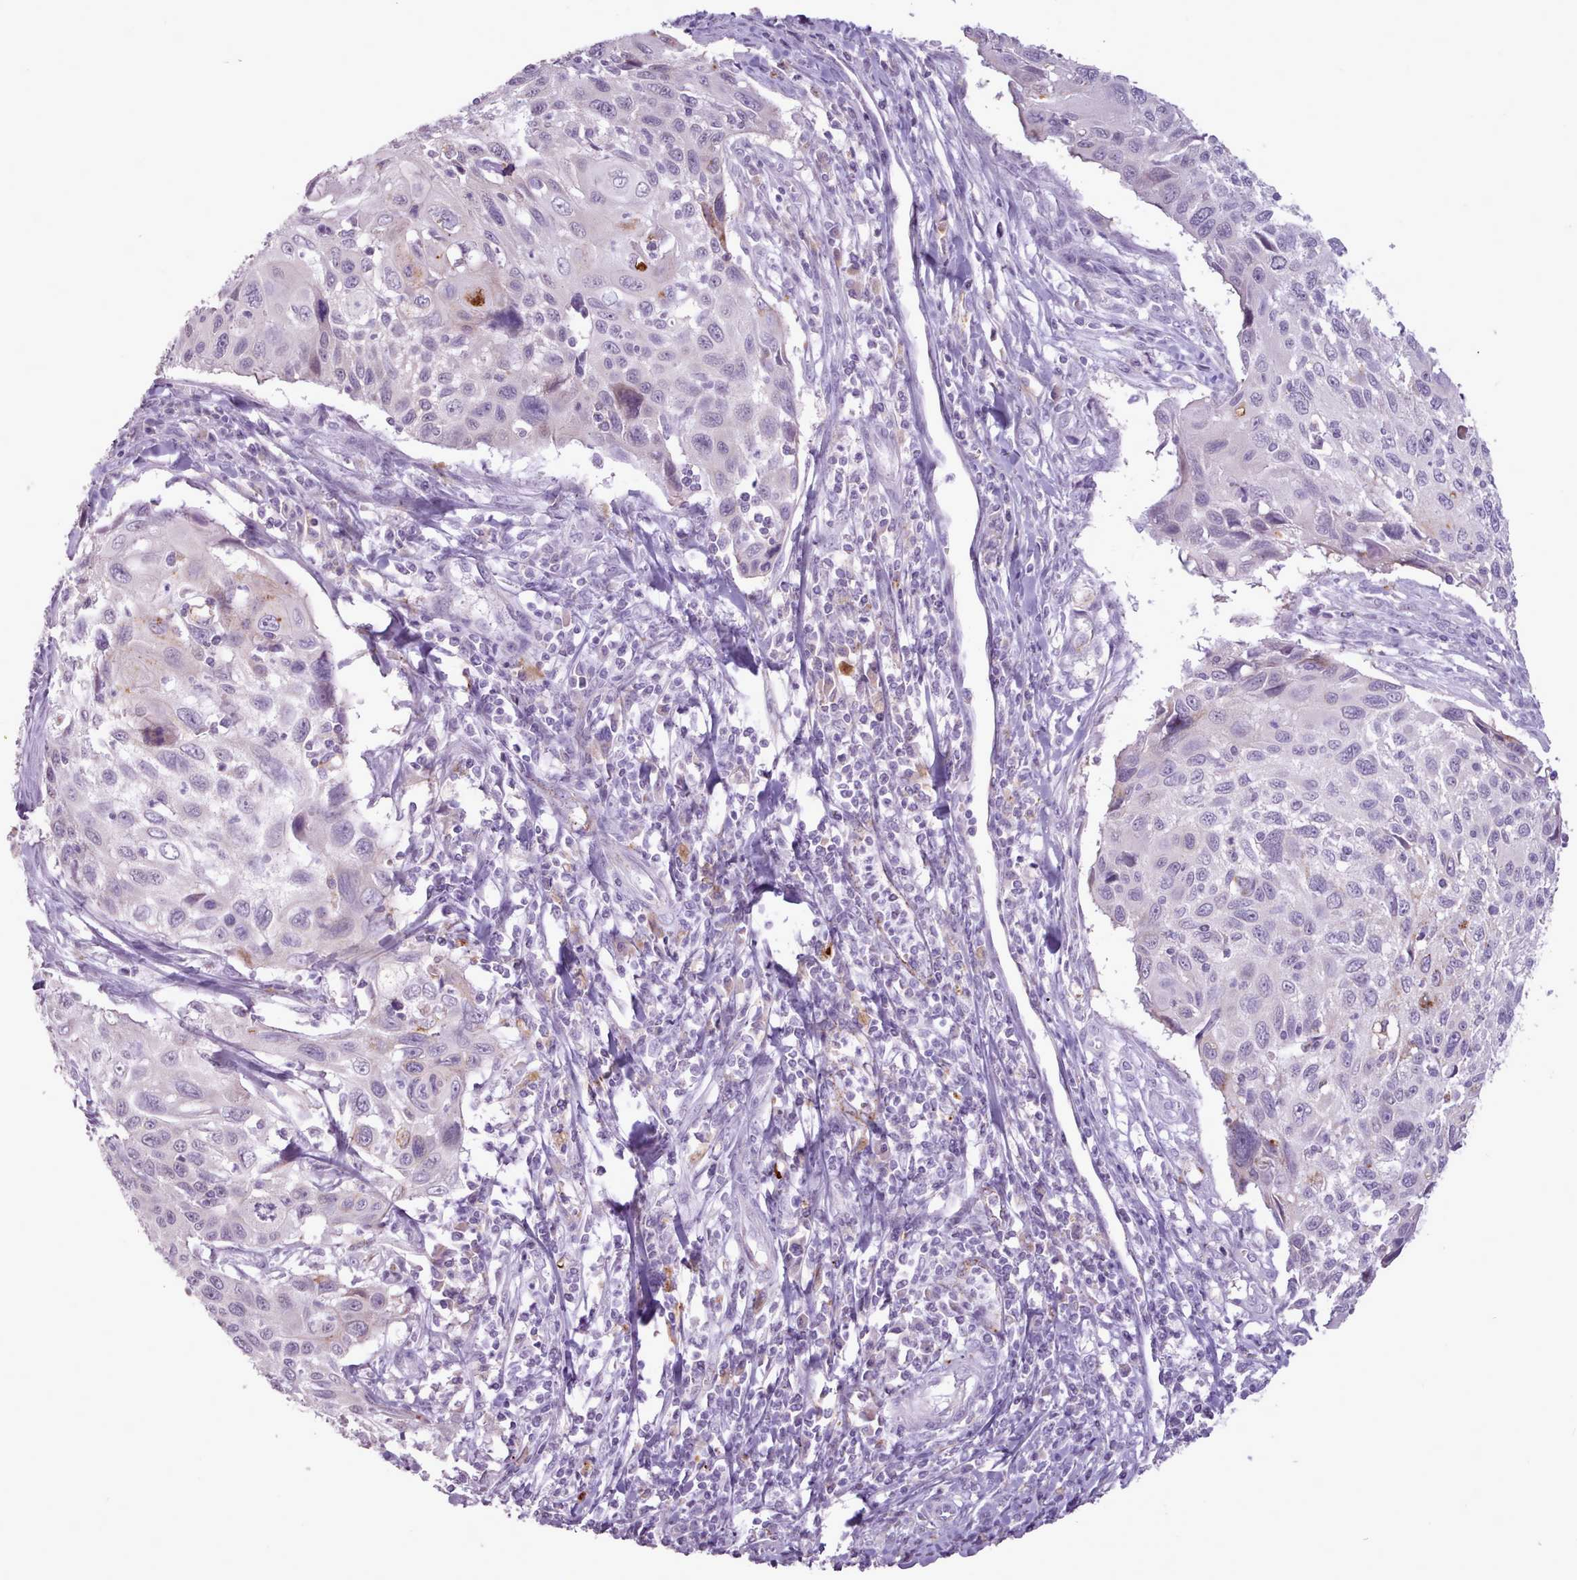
{"staining": {"intensity": "negative", "quantity": "none", "location": "none"}, "tissue": "cervical cancer", "cell_type": "Tumor cells", "image_type": "cancer", "snomed": [{"axis": "morphology", "description": "Squamous cell carcinoma, NOS"}, {"axis": "topography", "description": "Cervix"}], "caption": "Immunohistochemistry histopathology image of neoplastic tissue: cervical cancer stained with DAB reveals no significant protein expression in tumor cells.", "gene": "ATRAID", "patient": {"sex": "female", "age": 70}}